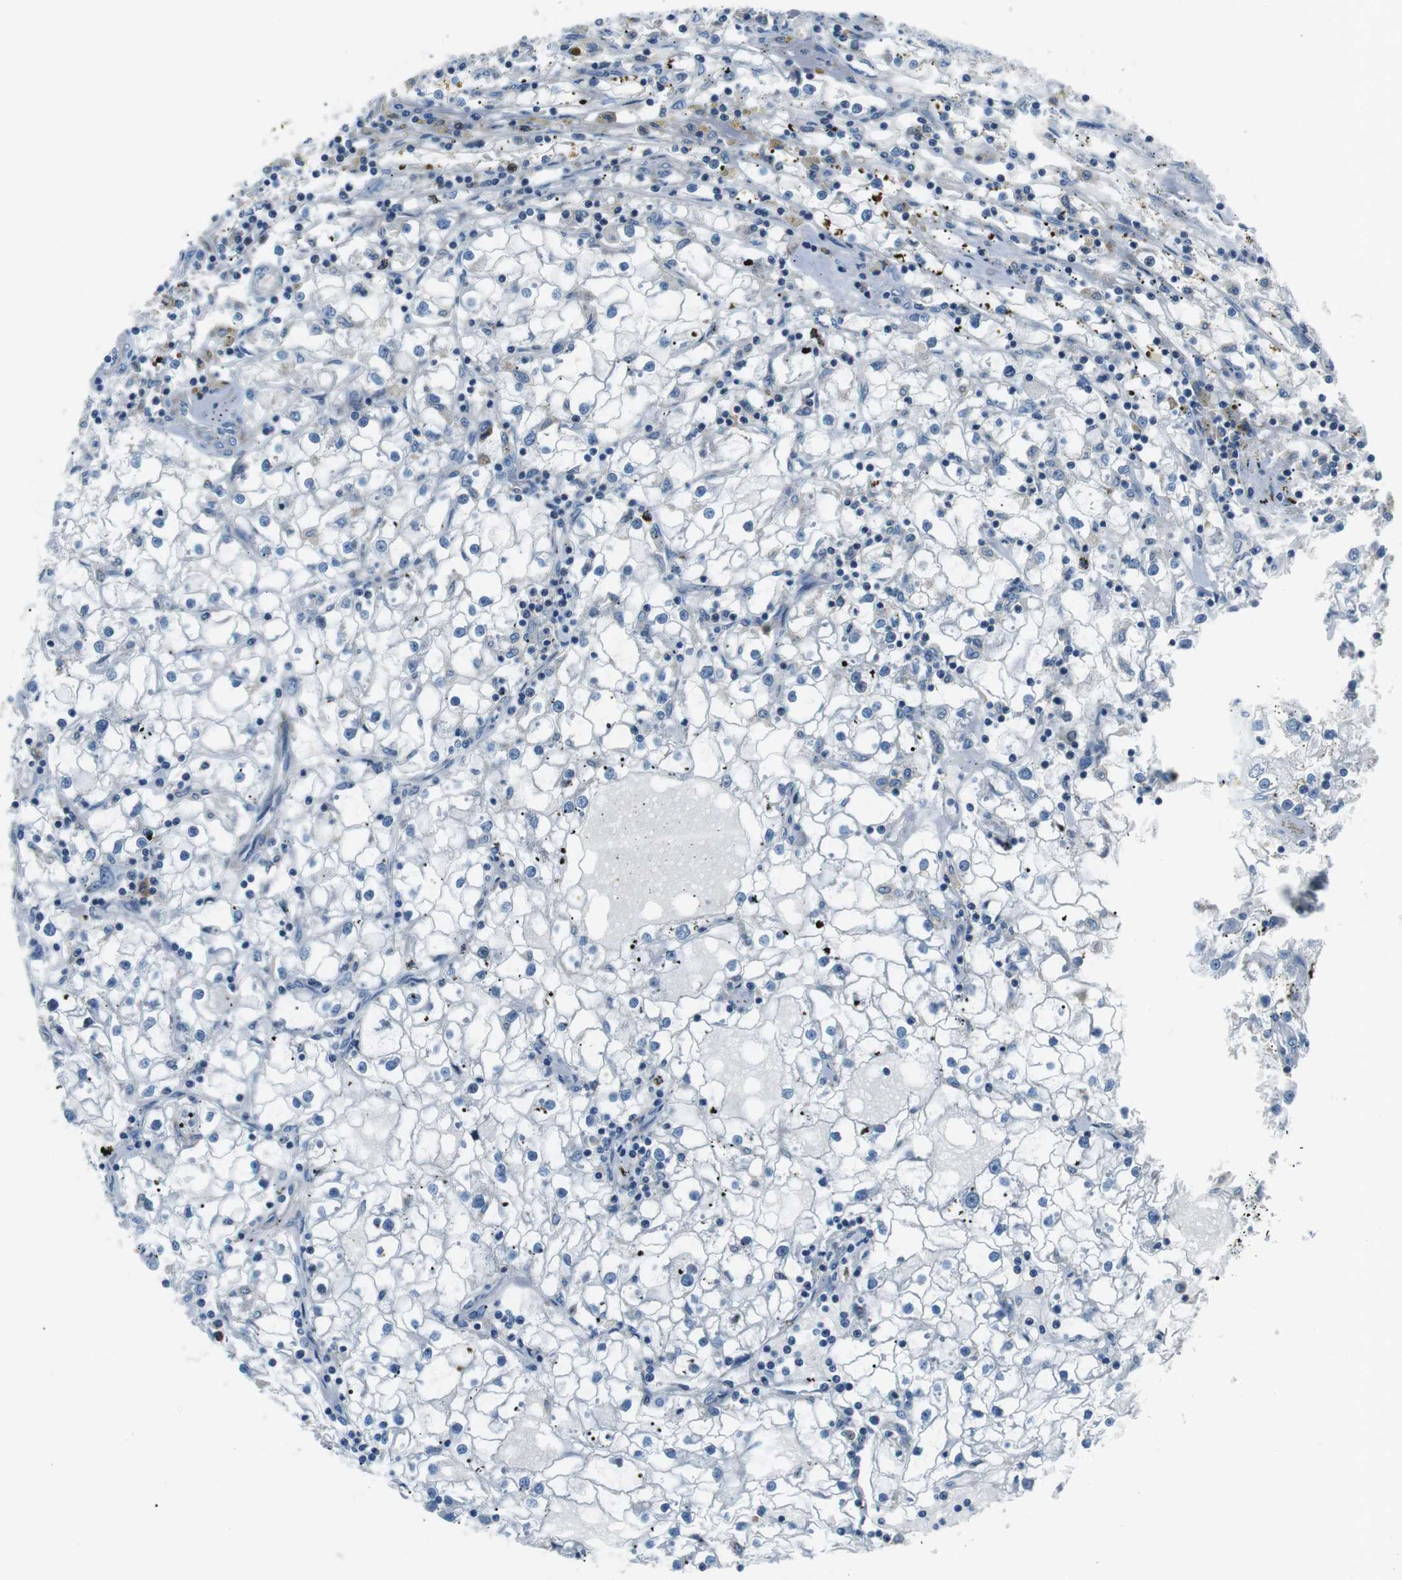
{"staining": {"intensity": "negative", "quantity": "none", "location": "none"}, "tissue": "renal cancer", "cell_type": "Tumor cells", "image_type": "cancer", "snomed": [{"axis": "morphology", "description": "Adenocarcinoma, NOS"}, {"axis": "topography", "description": "Kidney"}], "caption": "This is an IHC histopathology image of human renal cancer (adenocarcinoma). There is no positivity in tumor cells.", "gene": "ARVCF", "patient": {"sex": "male", "age": 56}}